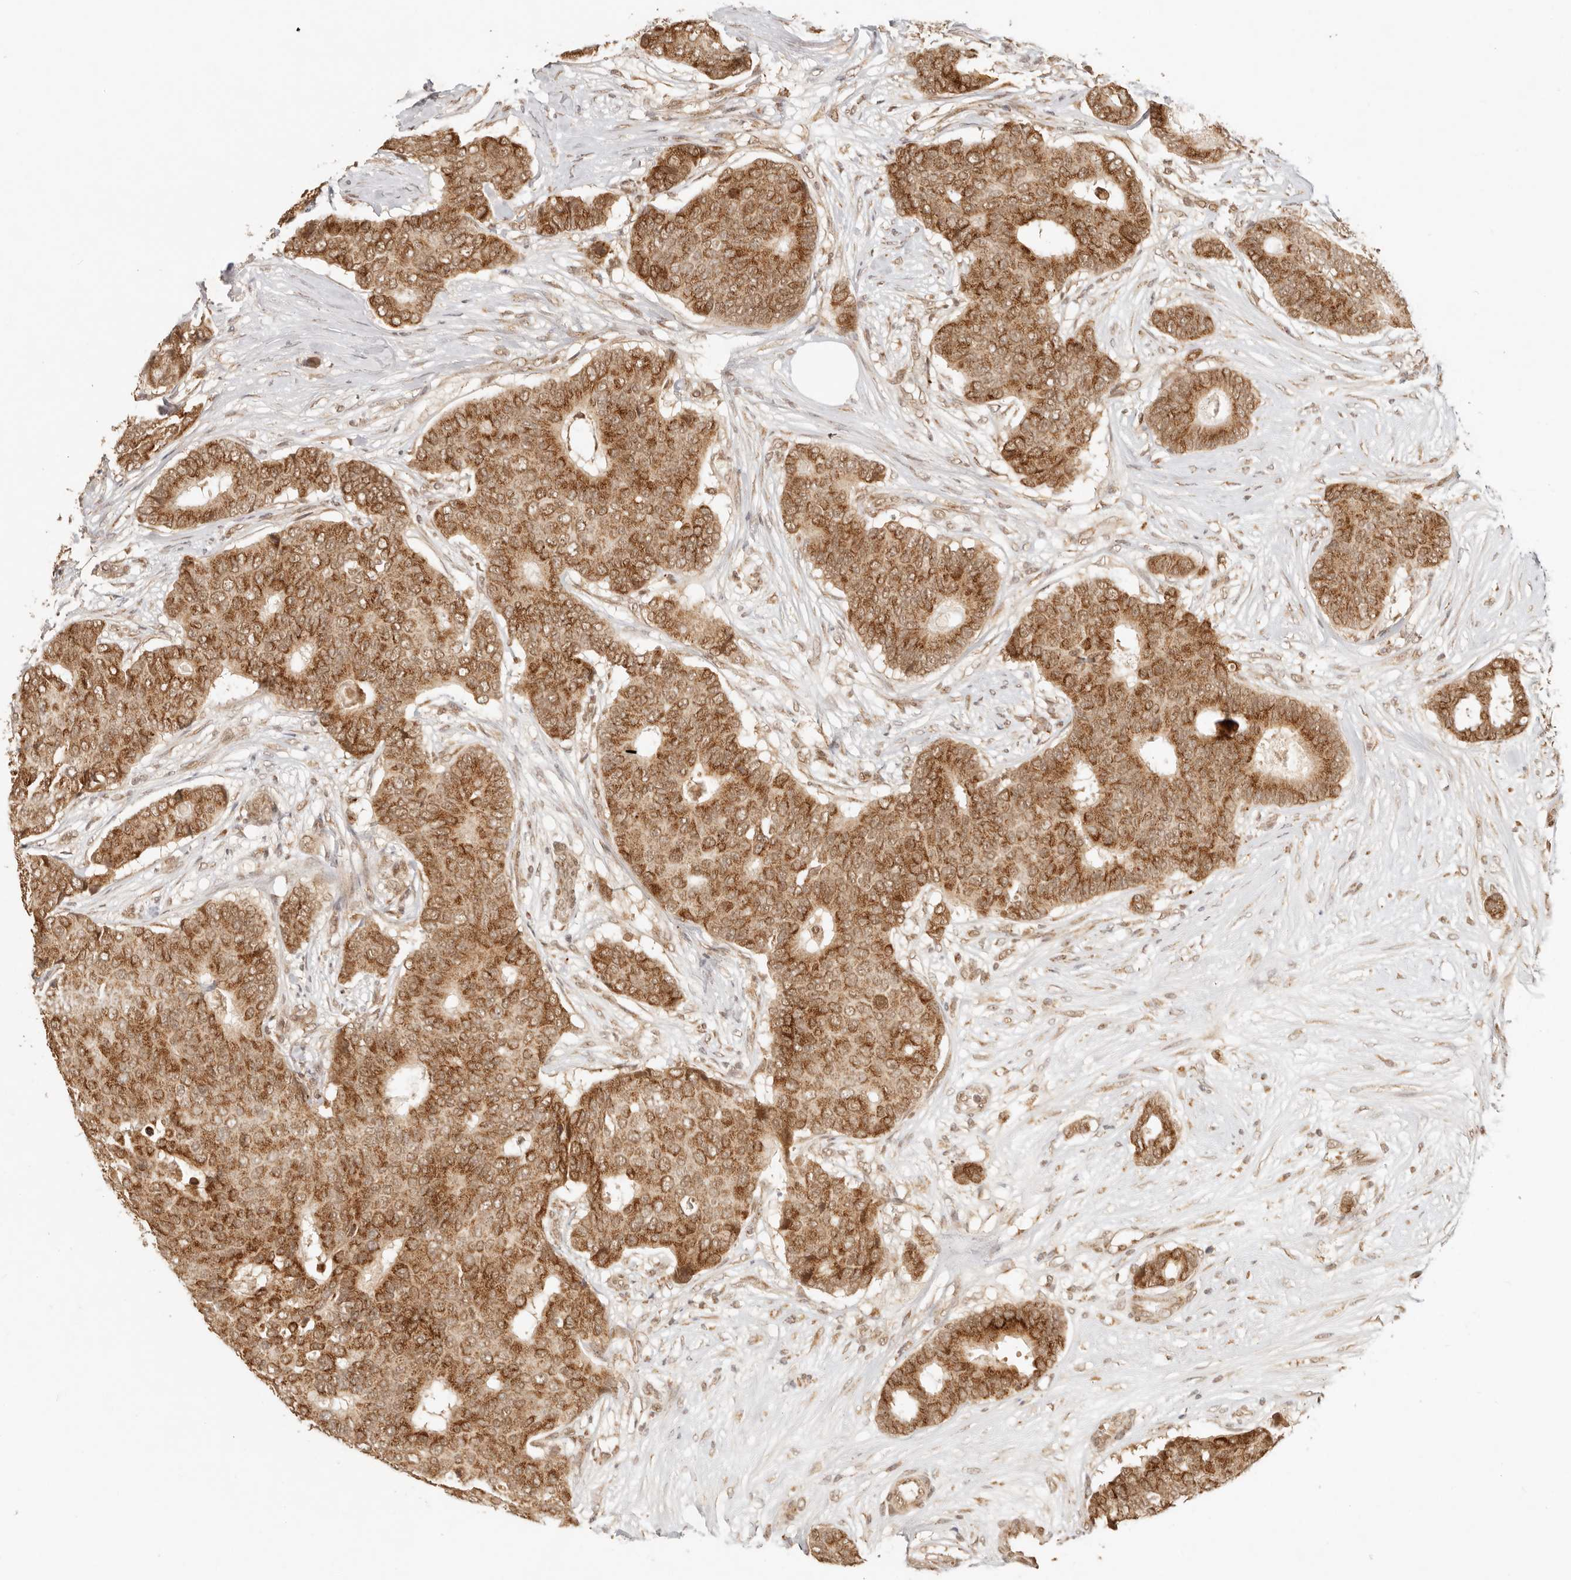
{"staining": {"intensity": "moderate", "quantity": ">75%", "location": "cytoplasmic/membranous,nuclear"}, "tissue": "breast cancer", "cell_type": "Tumor cells", "image_type": "cancer", "snomed": [{"axis": "morphology", "description": "Duct carcinoma"}, {"axis": "topography", "description": "Breast"}], "caption": "A brown stain highlights moderate cytoplasmic/membranous and nuclear expression of a protein in human infiltrating ductal carcinoma (breast) tumor cells.", "gene": "INTS11", "patient": {"sex": "female", "age": 75}}